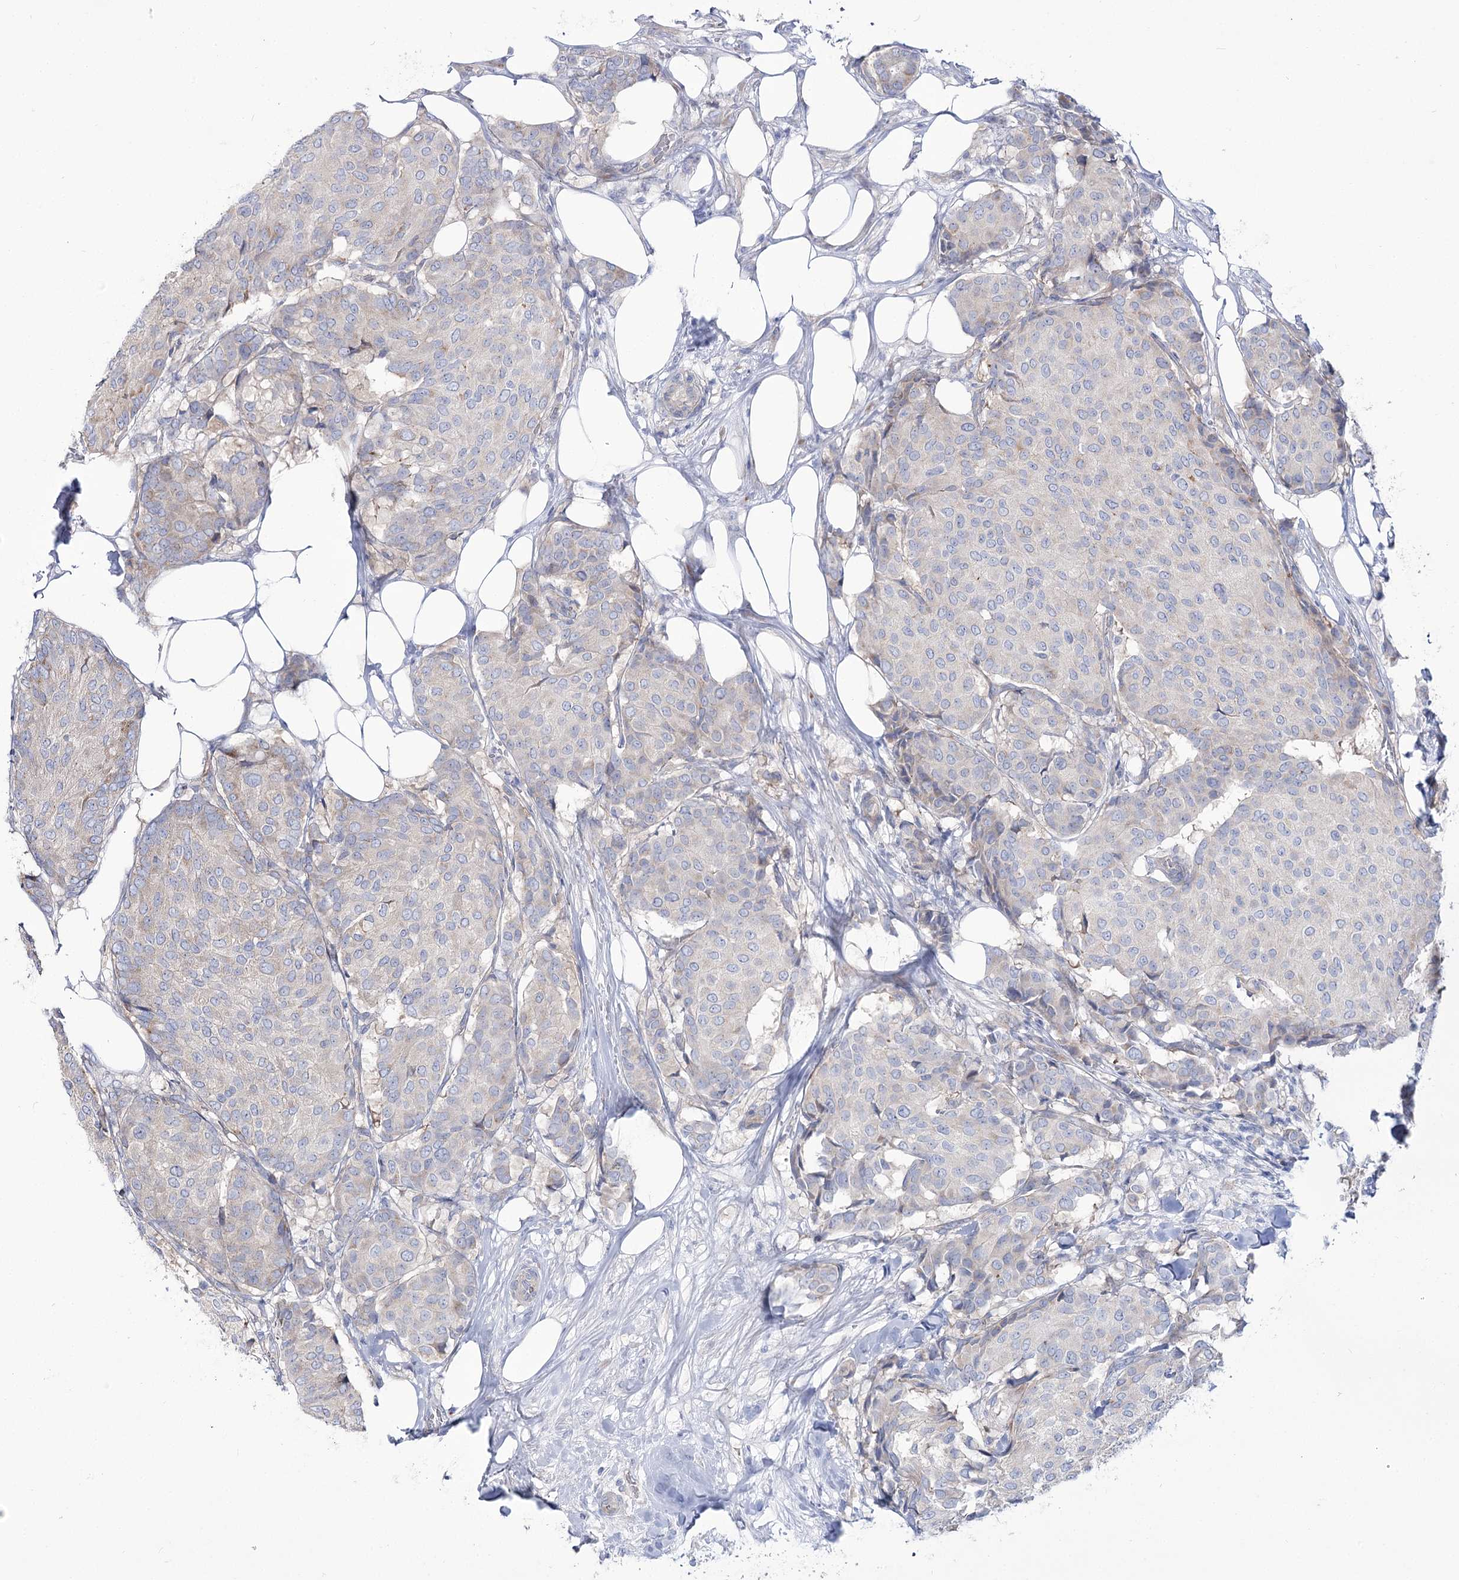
{"staining": {"intensity": "negative", "quantity": "none", "location": "none"}, "tissue": "breast cancer", "cell_type": "Tumor cells", "image_type": "cancer", "snomed": [{"axis": "morphology", "description": "Duct carcinoma"}, {"axis": "topography", "description": "Breast"}], "caption": "This is an immunohistochemistry (IHC) photomicrograph of human breast cancer (infiltrating ductal carcinoma). There is no expression in tumor cells.", "gene": "SUOX", "patient": {"sex": "female", "age": 75}}